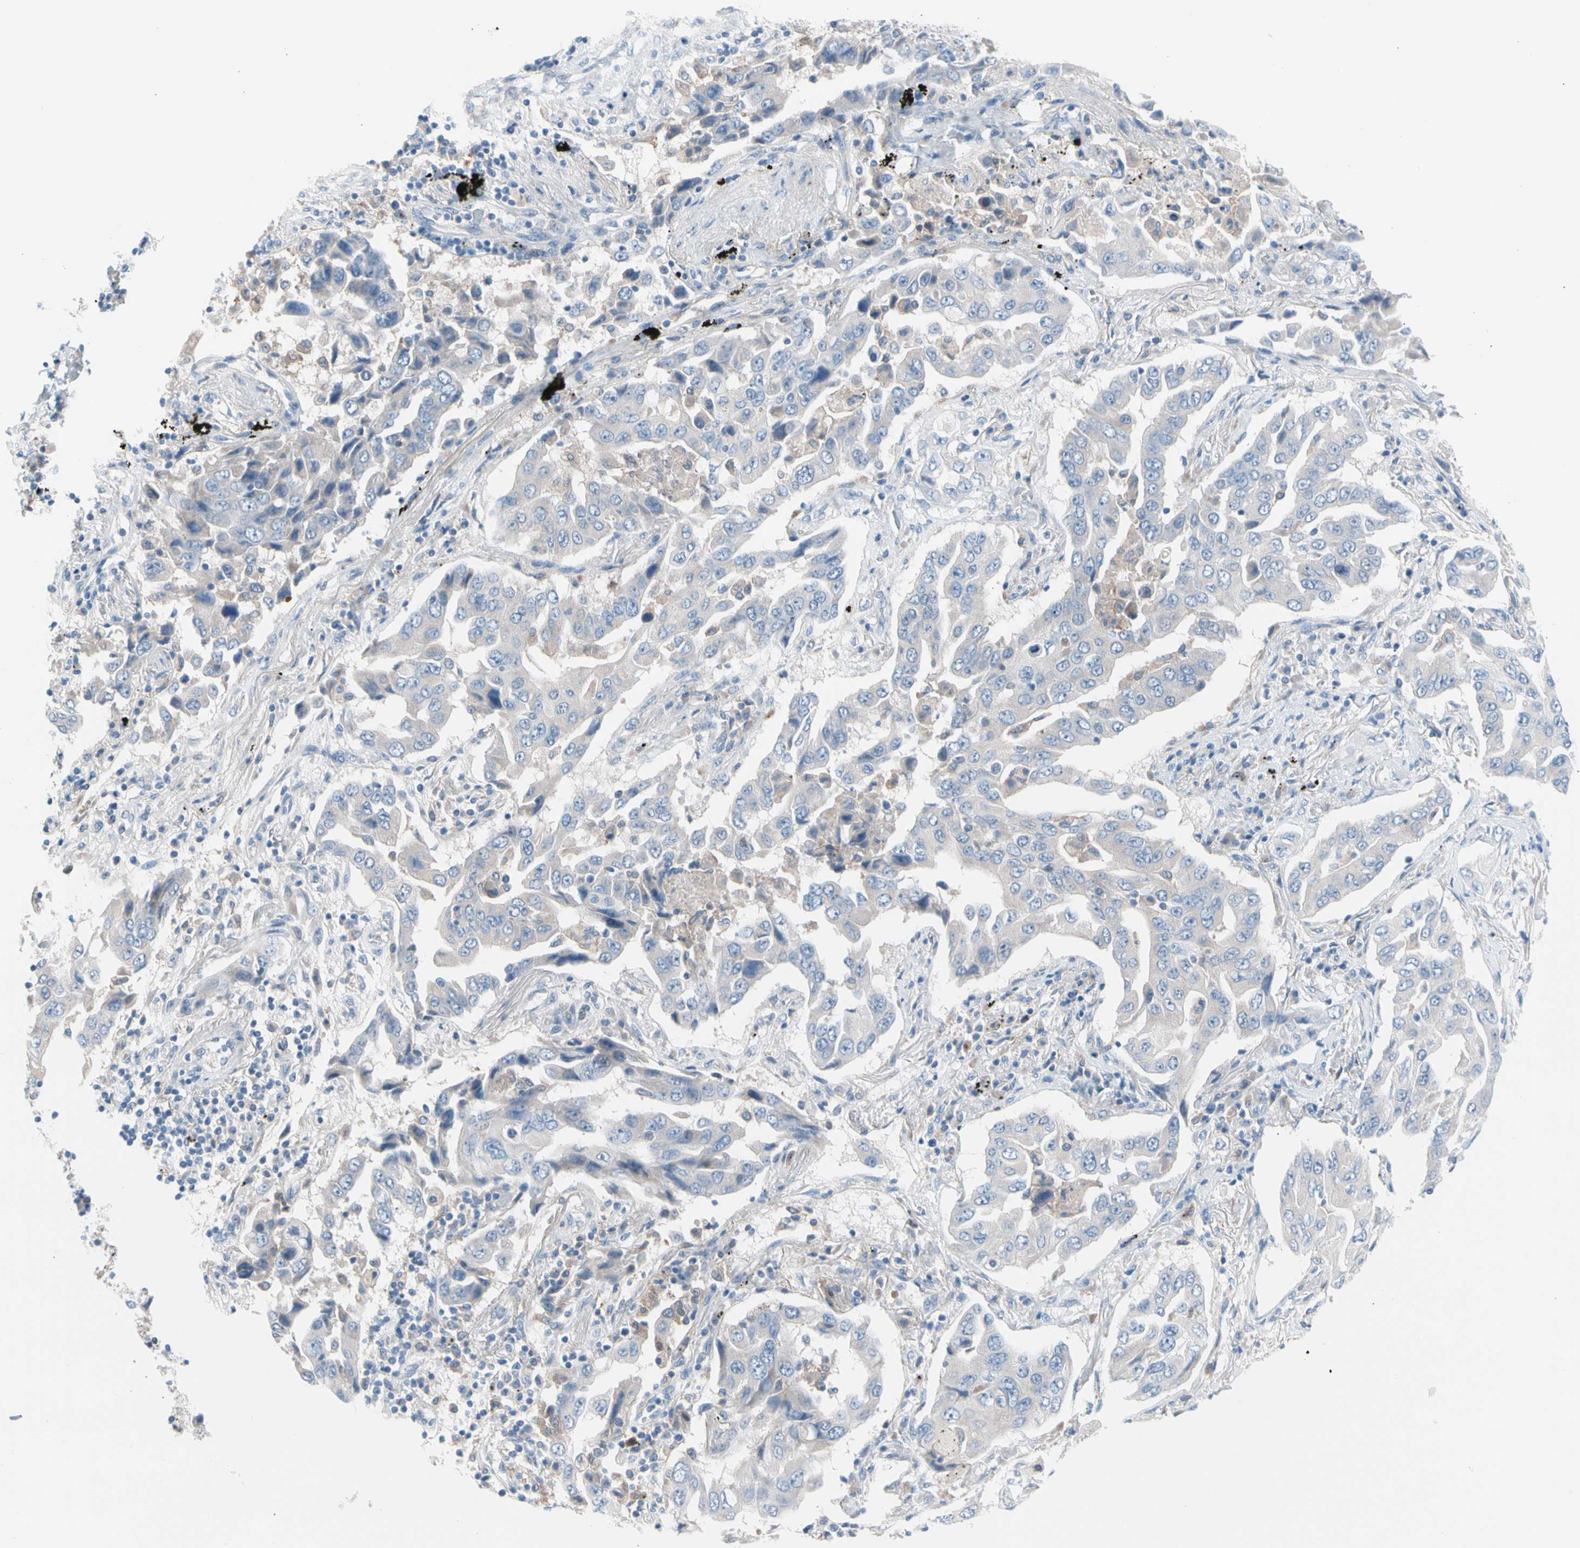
{"staining": {"intensity": "weak", "quantity": "<25%", "location": "cytoplasmic/membranous"}, "tissue": "lung cancer", "cell_type": "Tumor cells", "image_type": "cancer", "snomed": [{"axis": "morphology", "description": "Adenocarcinoma, NOS"}, {"axis": "topography", "description": "Lung"}], "caption": "Protein analysis of lung adenocarcinoma shows no significant positivity in tumor cells. Nuclei are stained in blue.", "gene": "CASQ1", "patient": {"sex": "female", "age": 65}}